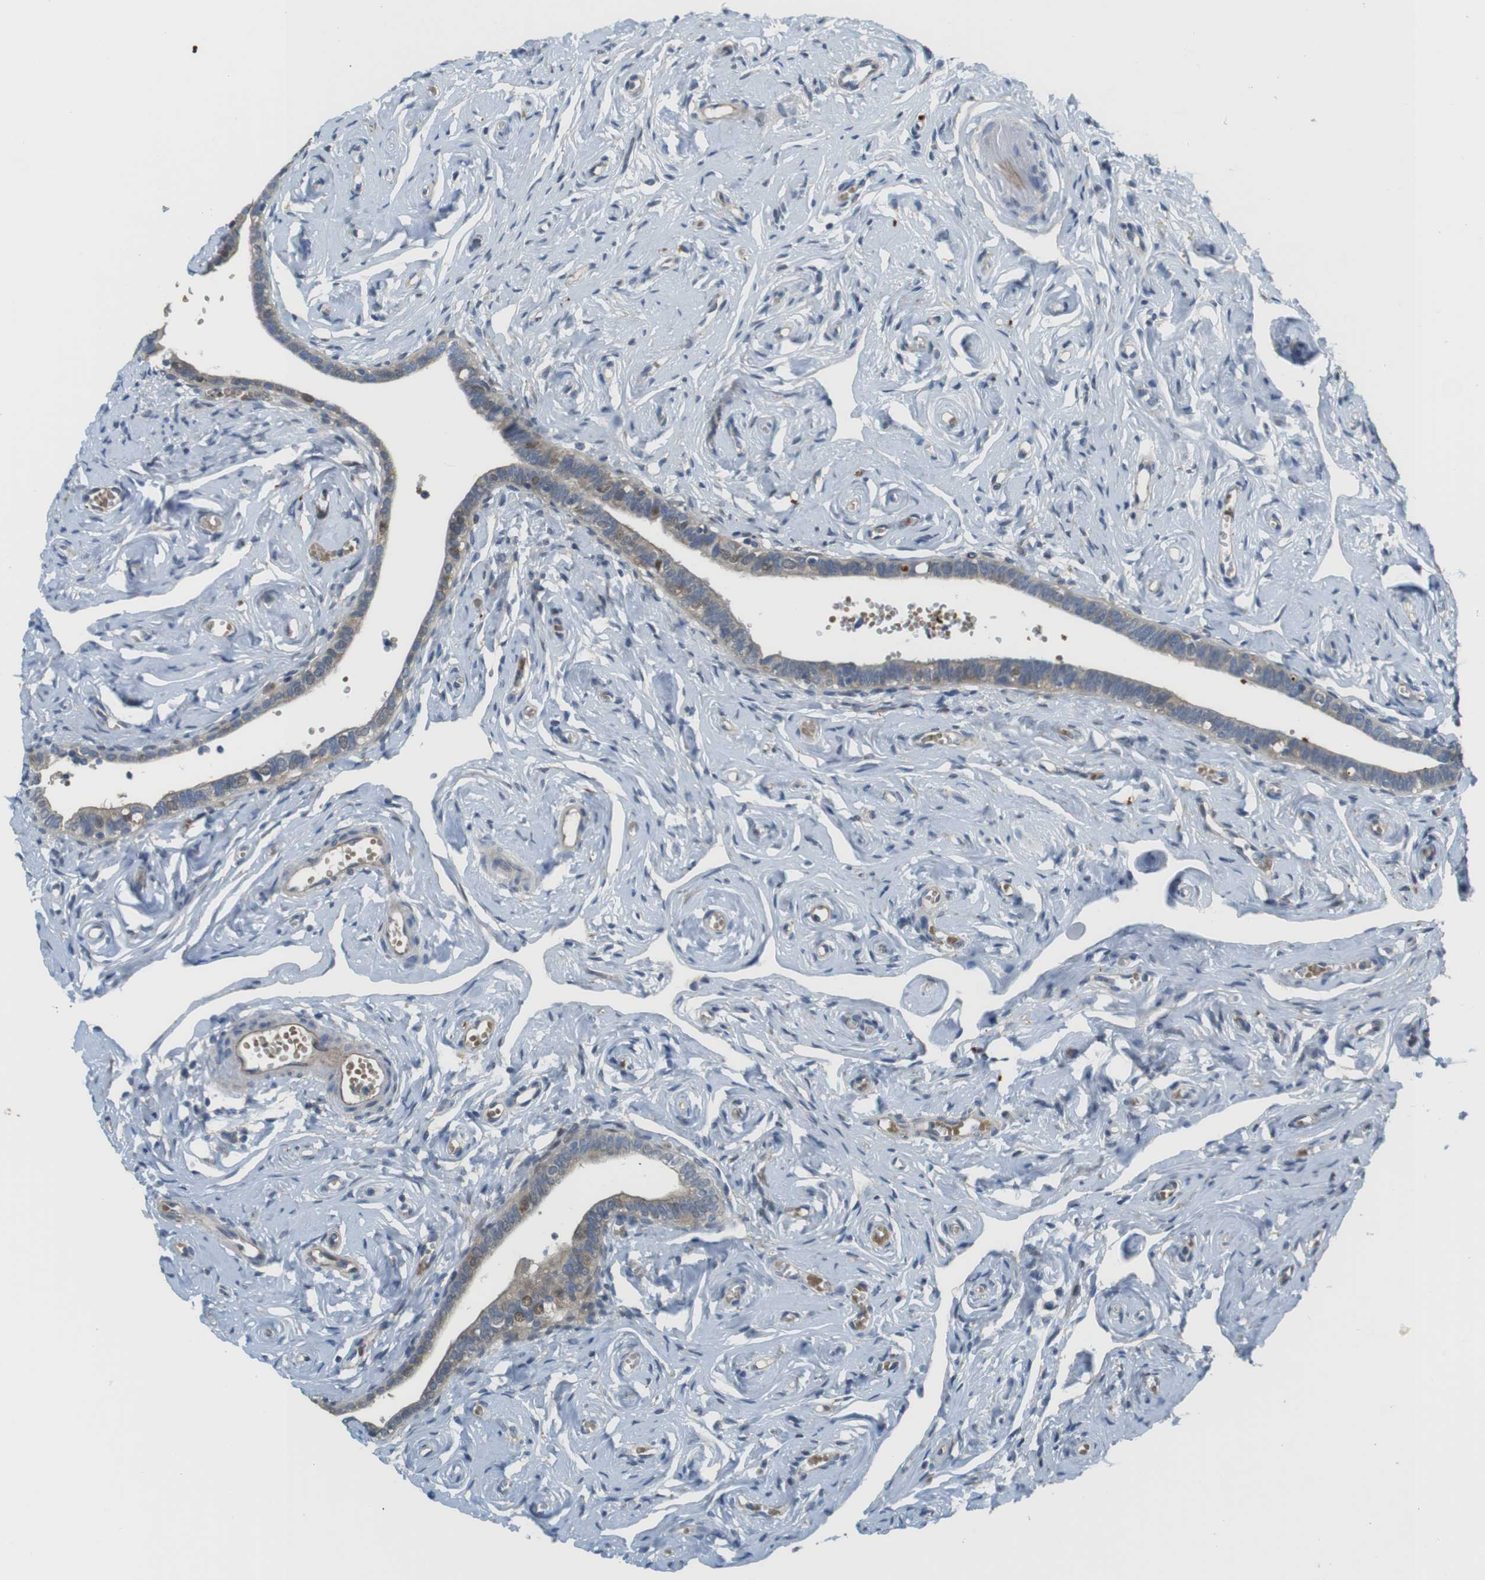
{"staining": {"intensity": "weak", "quantity": "25%-75%", "location": "cytoplasmic/membranous,nuclear"}, "tissue": "fallopian tube", "cell_type": "Glandular cells", "image_type": "normal", "snomed": [{"axis": "morphology", "description": "Normal tissue, NOS"}, {"axis": "topography", "description": "Fallopian tube"}], "caption": "DAB (3,3'-diaminobenzidine) immunohistochemical staining of normal human fallopian tube demonstrates weak cytoplasmic/membranous,nuclear protein expression in about 25%-75% of glandular cells.", "gene": "ABHD15", "patient": {"sex": "female", "age": 71}}